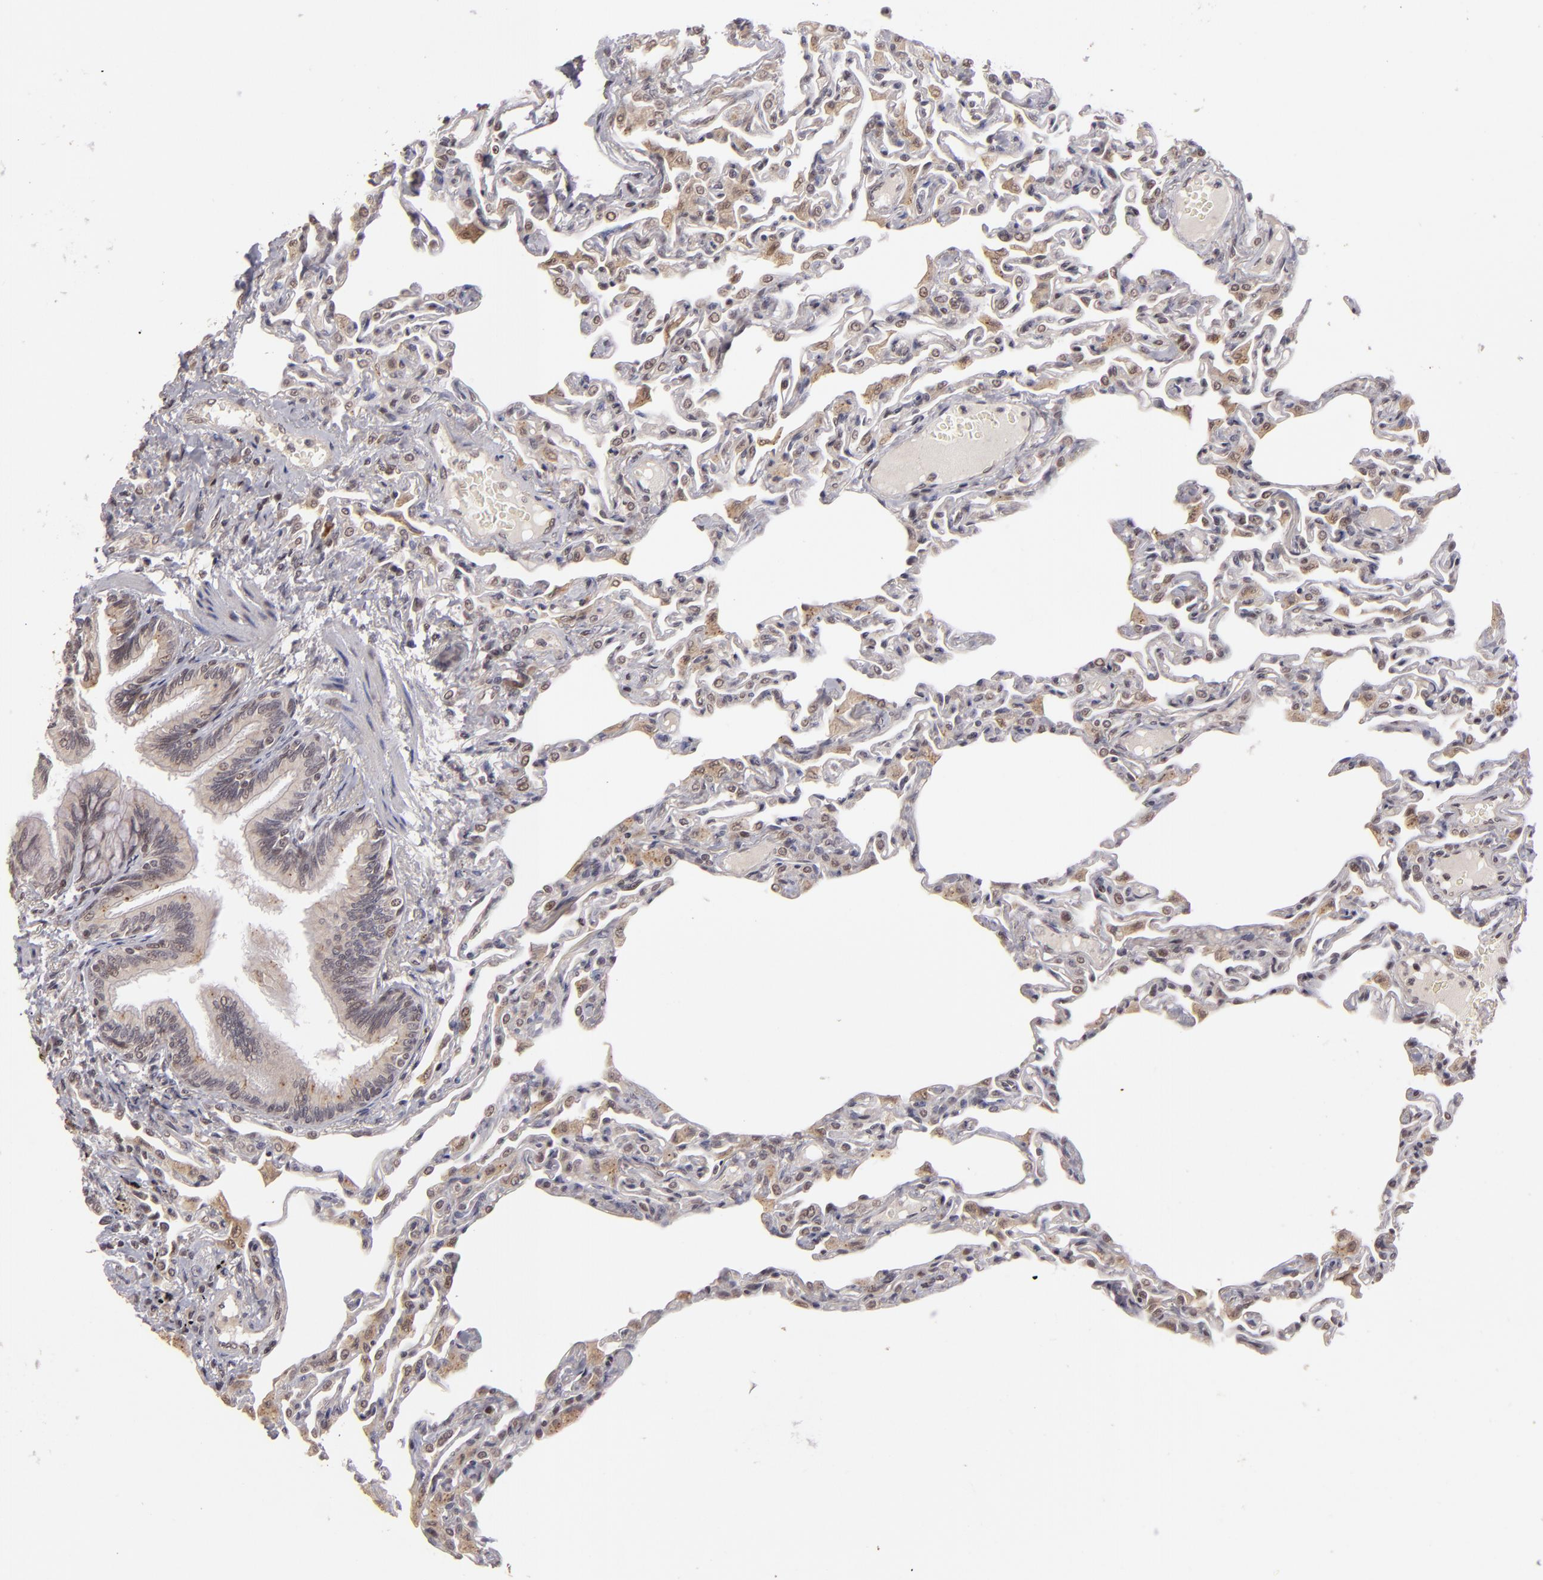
{"staining": {"intensity": "weak", "quantity": "<25%", "location": "cytoplasmic/membranous"}, "tissue": "lung", "cell_type": "Alveolar cells", "image_type": "normal", "snomed": [{"axis": "morphology", "description": "Normal tissue, NOS"}, {"axis": "topography", "description": "Lung"}], "caption": "A high-resolution micrograph shows immunohistochemistry (IHC) staining of unremarkable lung, which demonstrates no significant staining in alveolar cells. (DAB (3,3'-diaminobenzidine) immunohistochemistry with hematoxylin counter stain).", "gene": "DFFA", "patient": {"sex": "female", "age": 49}}